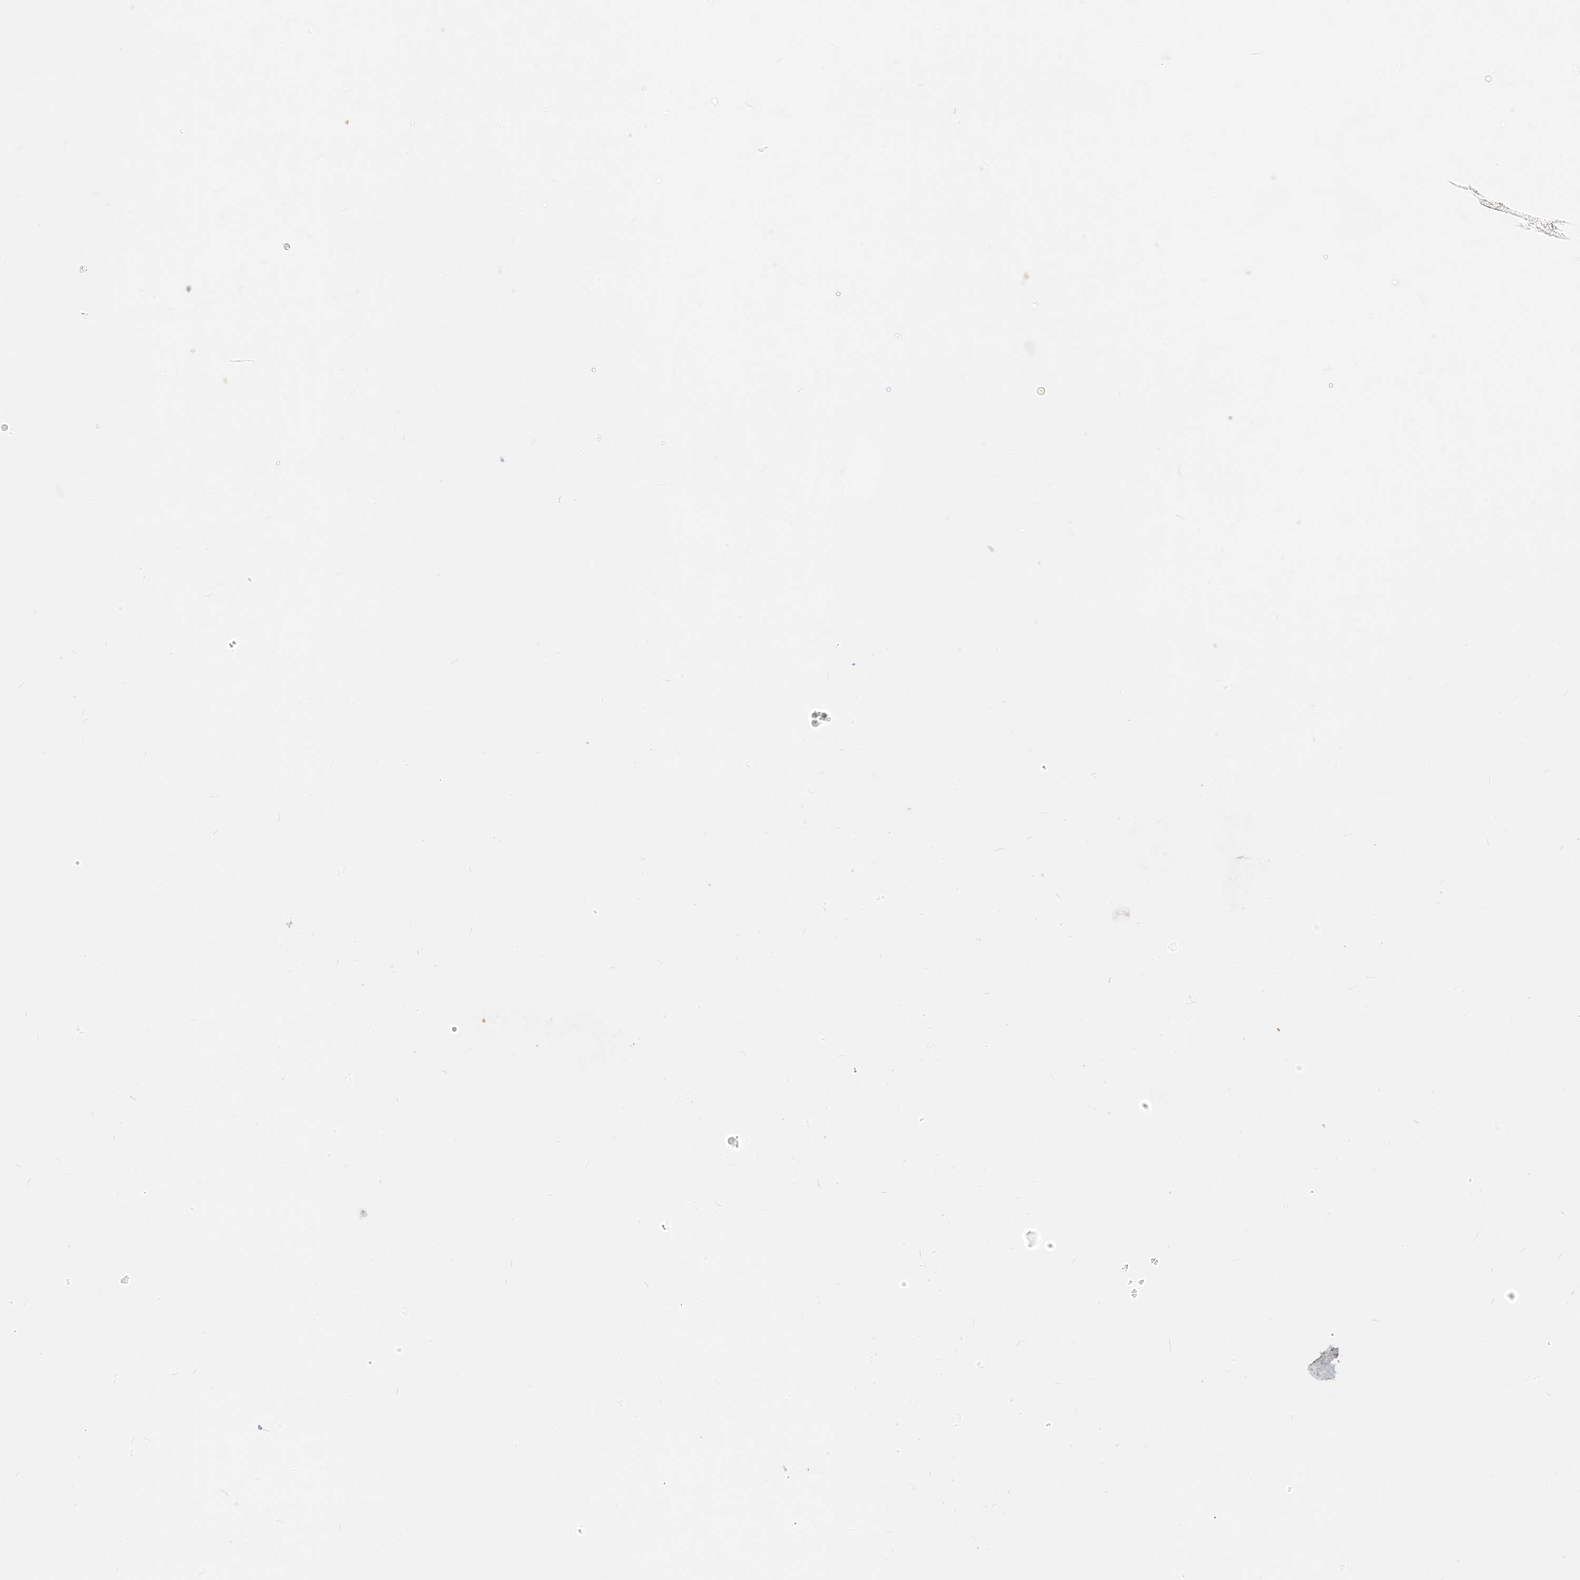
{"staining": {"intensity": "moderate", "quantity": ">75%", "location": "cytoplasmic/membranous"}, "tissue": "carcinoid", "cell_type": "Tumor cells", "image_type": "cancer", "snomed": [{"axis": "morphology", "description": "Carcinoid, malignant, NOS"}, {"axis": "topography", "description": "Pancreas"}], "caption": "A brown stain shows moderate cytoplasmic/membranous staining of a protein in human carcinoid tumor cells. Immunohistochemistry stains the protein of interest in brown and the nuclei are stained blue.", "gene": "PLEKHM3", "patient": {"sex": "male", "age": 41}}